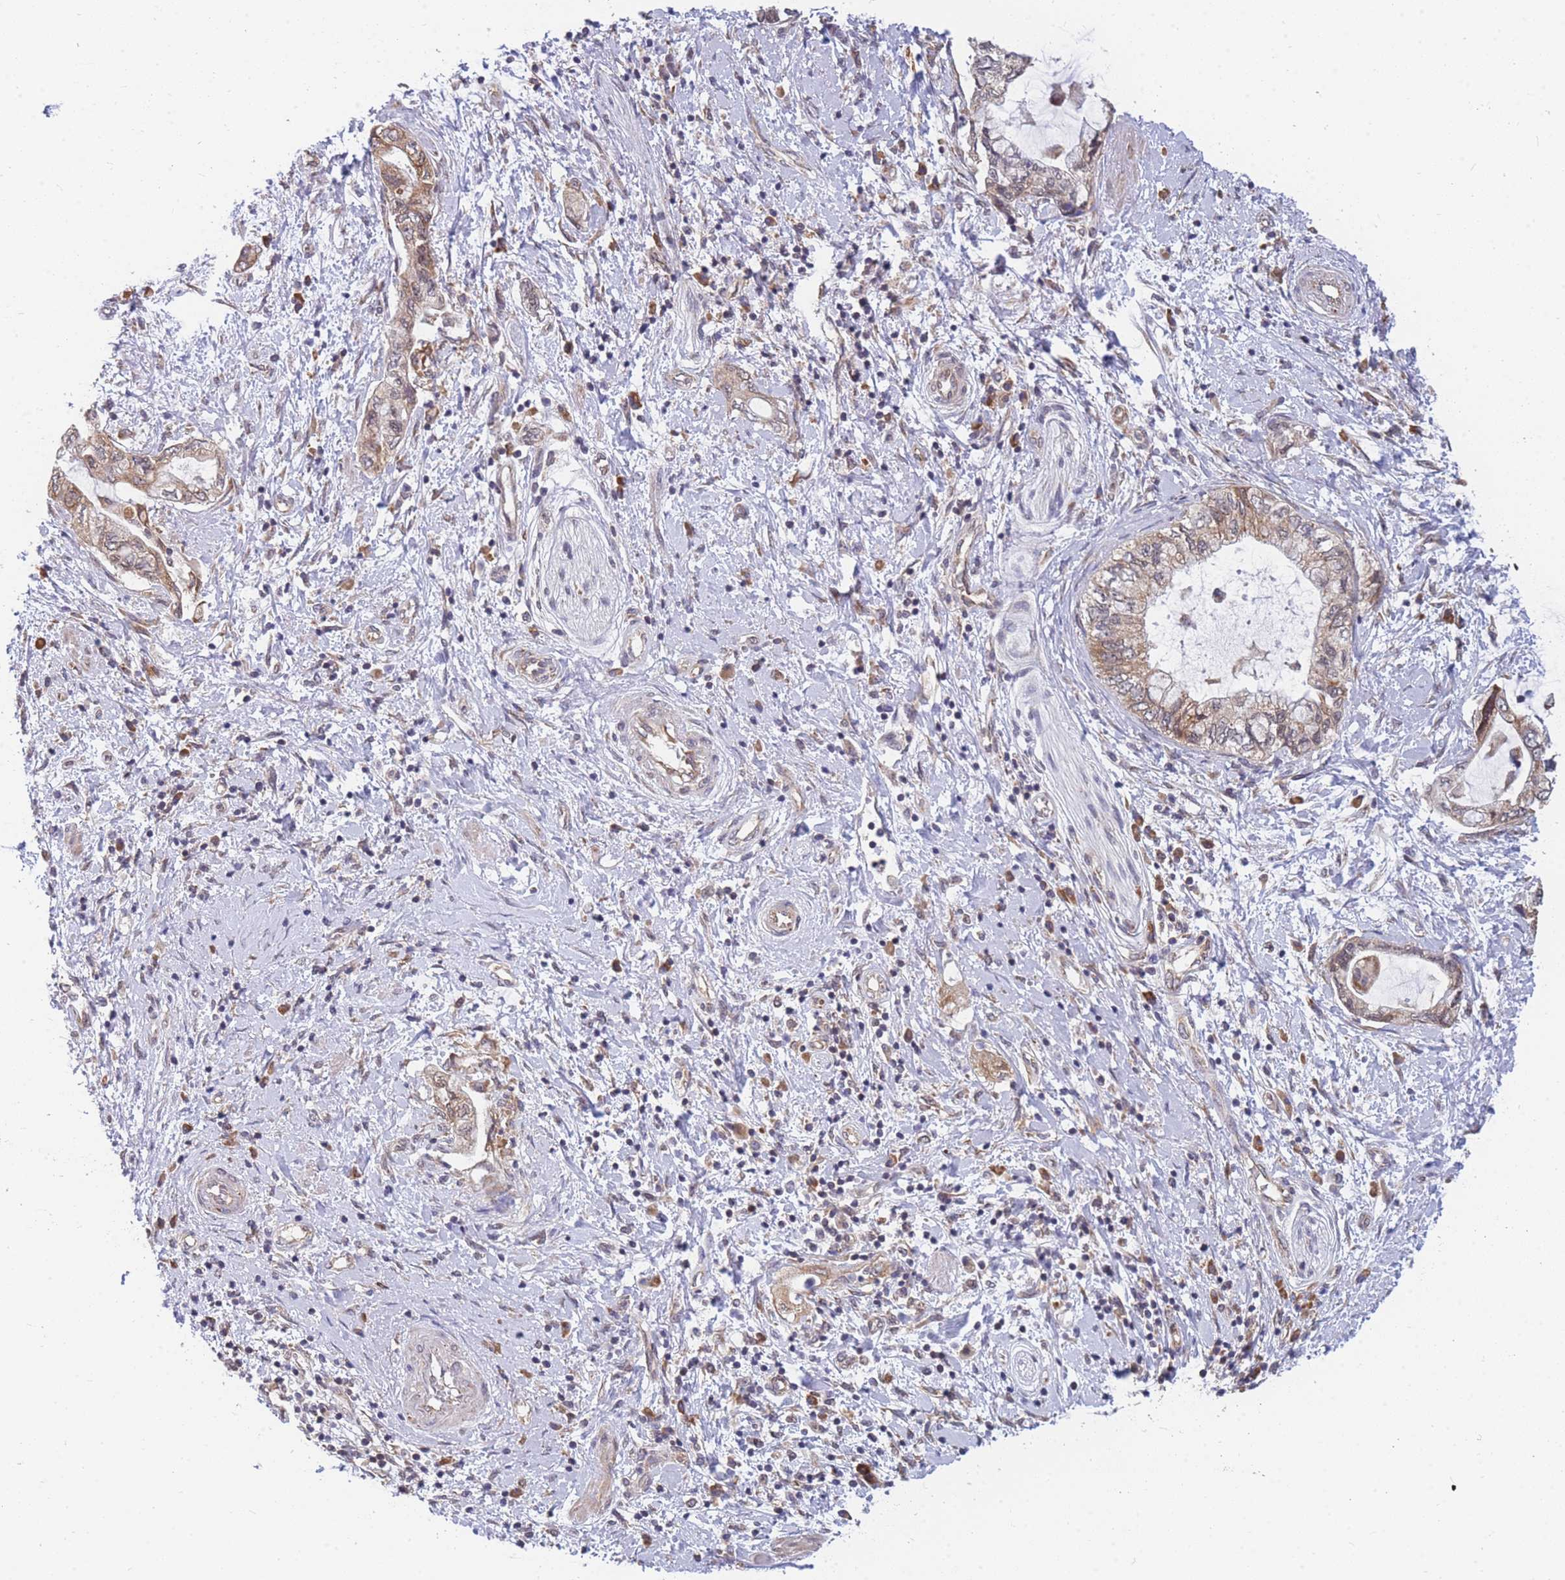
{"staining": {"intensity": "moderate", "quantity": ">75%", "location": "cytoplasmic/membranous"}, "tissue": "pancreatic cancer", "cell_type": "Tumor cells", "image_type": "cancer", "snomed": [{"axis": "morphology", "description": "Adenocarcinoma, NOS"}, {"axis": "topography", "description": "Pancreas"}], "caption": "Moderate cytoplasmic/membranous expression for a protein is appreciated in approximately >75% of tumor cells of adenocarcinoma (pancreatic) using IHC.", "gene": "MRPL23", "patient": {"sex": "female", "age": 73}}